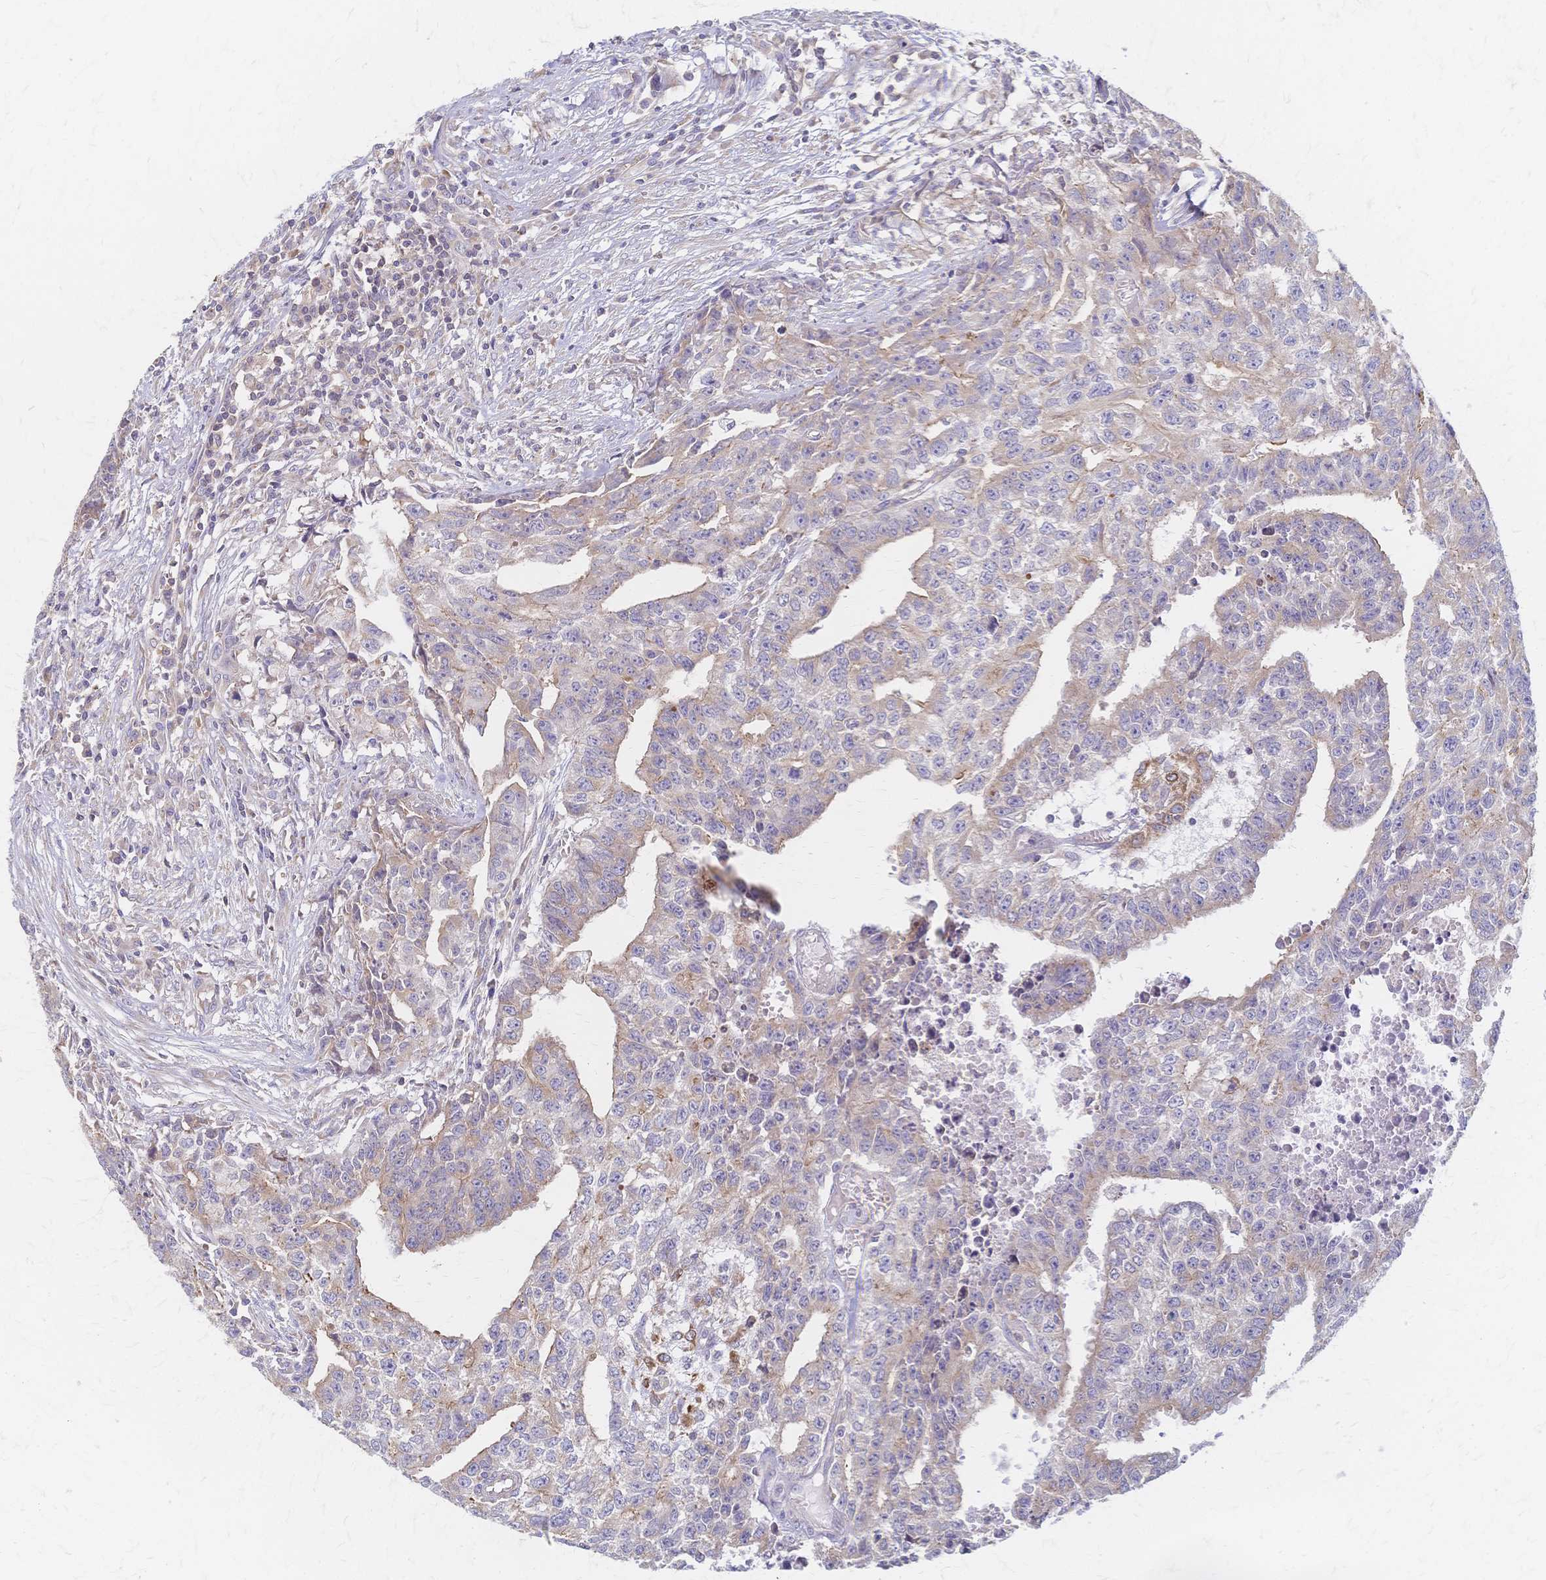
{"staining": {"intensity": "weak", "quantity": "25%-75%", "location": "cytoplasmic/membranous"}, "tissue": "testis cancer", "cell_type": "Tumor cells", "image_type": "cancer", "snomed": [{"axis": "morphology", "description": "Carcinoma, Embryonal, NOS"}, {"axis": "morphology", "description": "Teratoma, malignant, NOS"}, {"axis": "topography", "description": "Testis"}], "caption": "Immunohistochemical staining of human testis cancer (teratoma (malignant)) exhibits low levels of weak cytoplasmic/membranous positivity in approximately 25%-75% of tumor cells.", "gene": "CYB5A", "patient": {"sex": "male", "age": 24}}